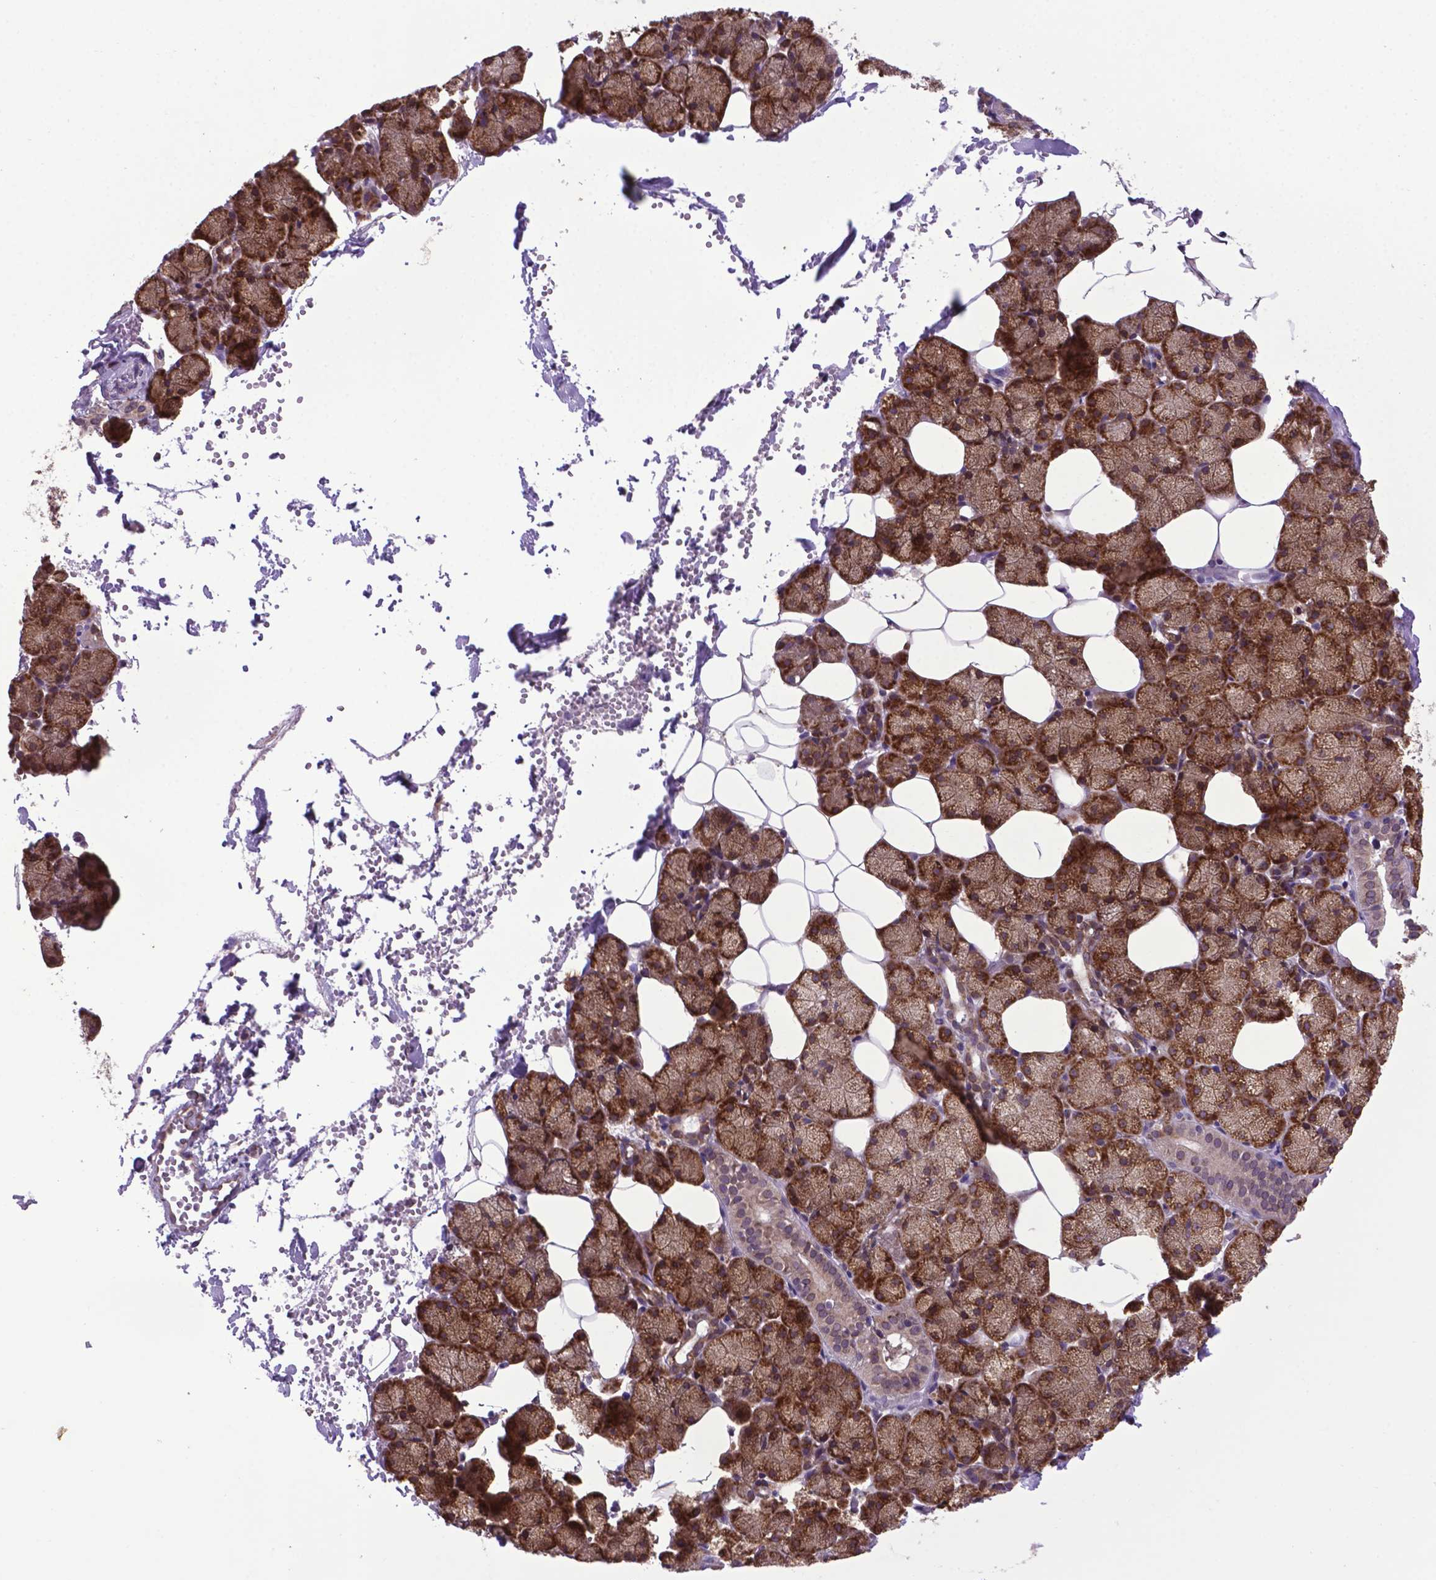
{"staining": {"intensity": "strong", "quantity": ">75%", "location": "cytoplasmic/membranous"}, "tissue": "salivary gland", "cell_type": "Glandular cells", "image_type": "normal", "snomed": [{"axis": "morphology", "description": "Normal tissue, NOS"}, {"axis": "topography", "description": "Salivary gland"}], "caption": "Brown immunohistochemical staining in unremarkable salivary gland demonstrates strong cytoplasmic/membranous positivity in about >75% of glandular cells.", "gene": "ENSG00000269590", "patient": {"sex": "male", "age": 38}}